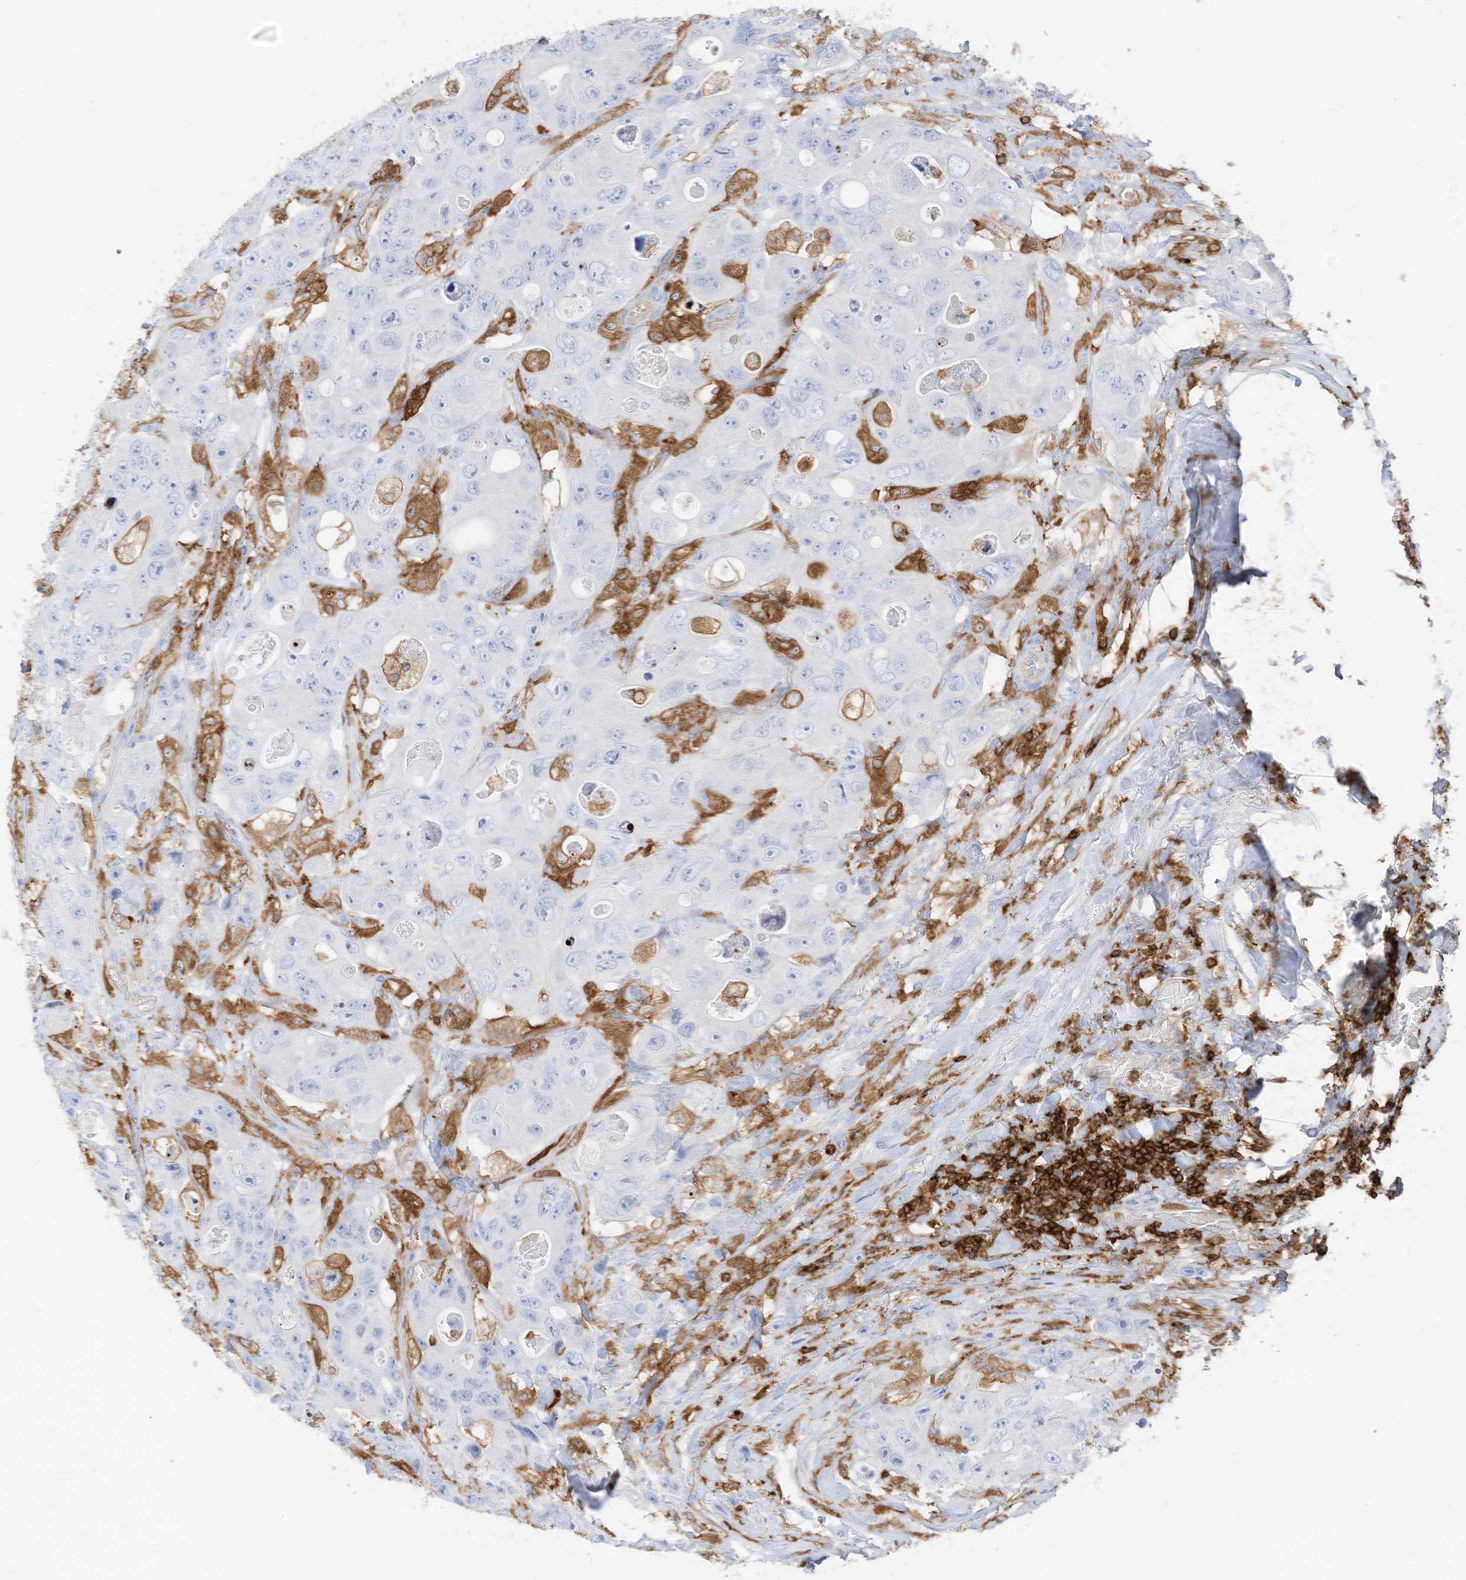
{"staining": {"intensity": "negative", "quantity": "none", "location": "none"}, "tissue": "colorectal cancer", "cell_type": "Tumor cells", "image_type": "cancer", "snomed": [{"axis": "morphology", "description": "Adenocarcinoma, NOS"}, {"axis": "topography", "description": "Colon"}], "caption": "Immunohistochemistry (IHC) of human colorectal cancer (adenocarcinoma) reveals no staining in tumor cells.", "gene": "ARHGAP25", "patient": {"sex": "female", "age": 46}}